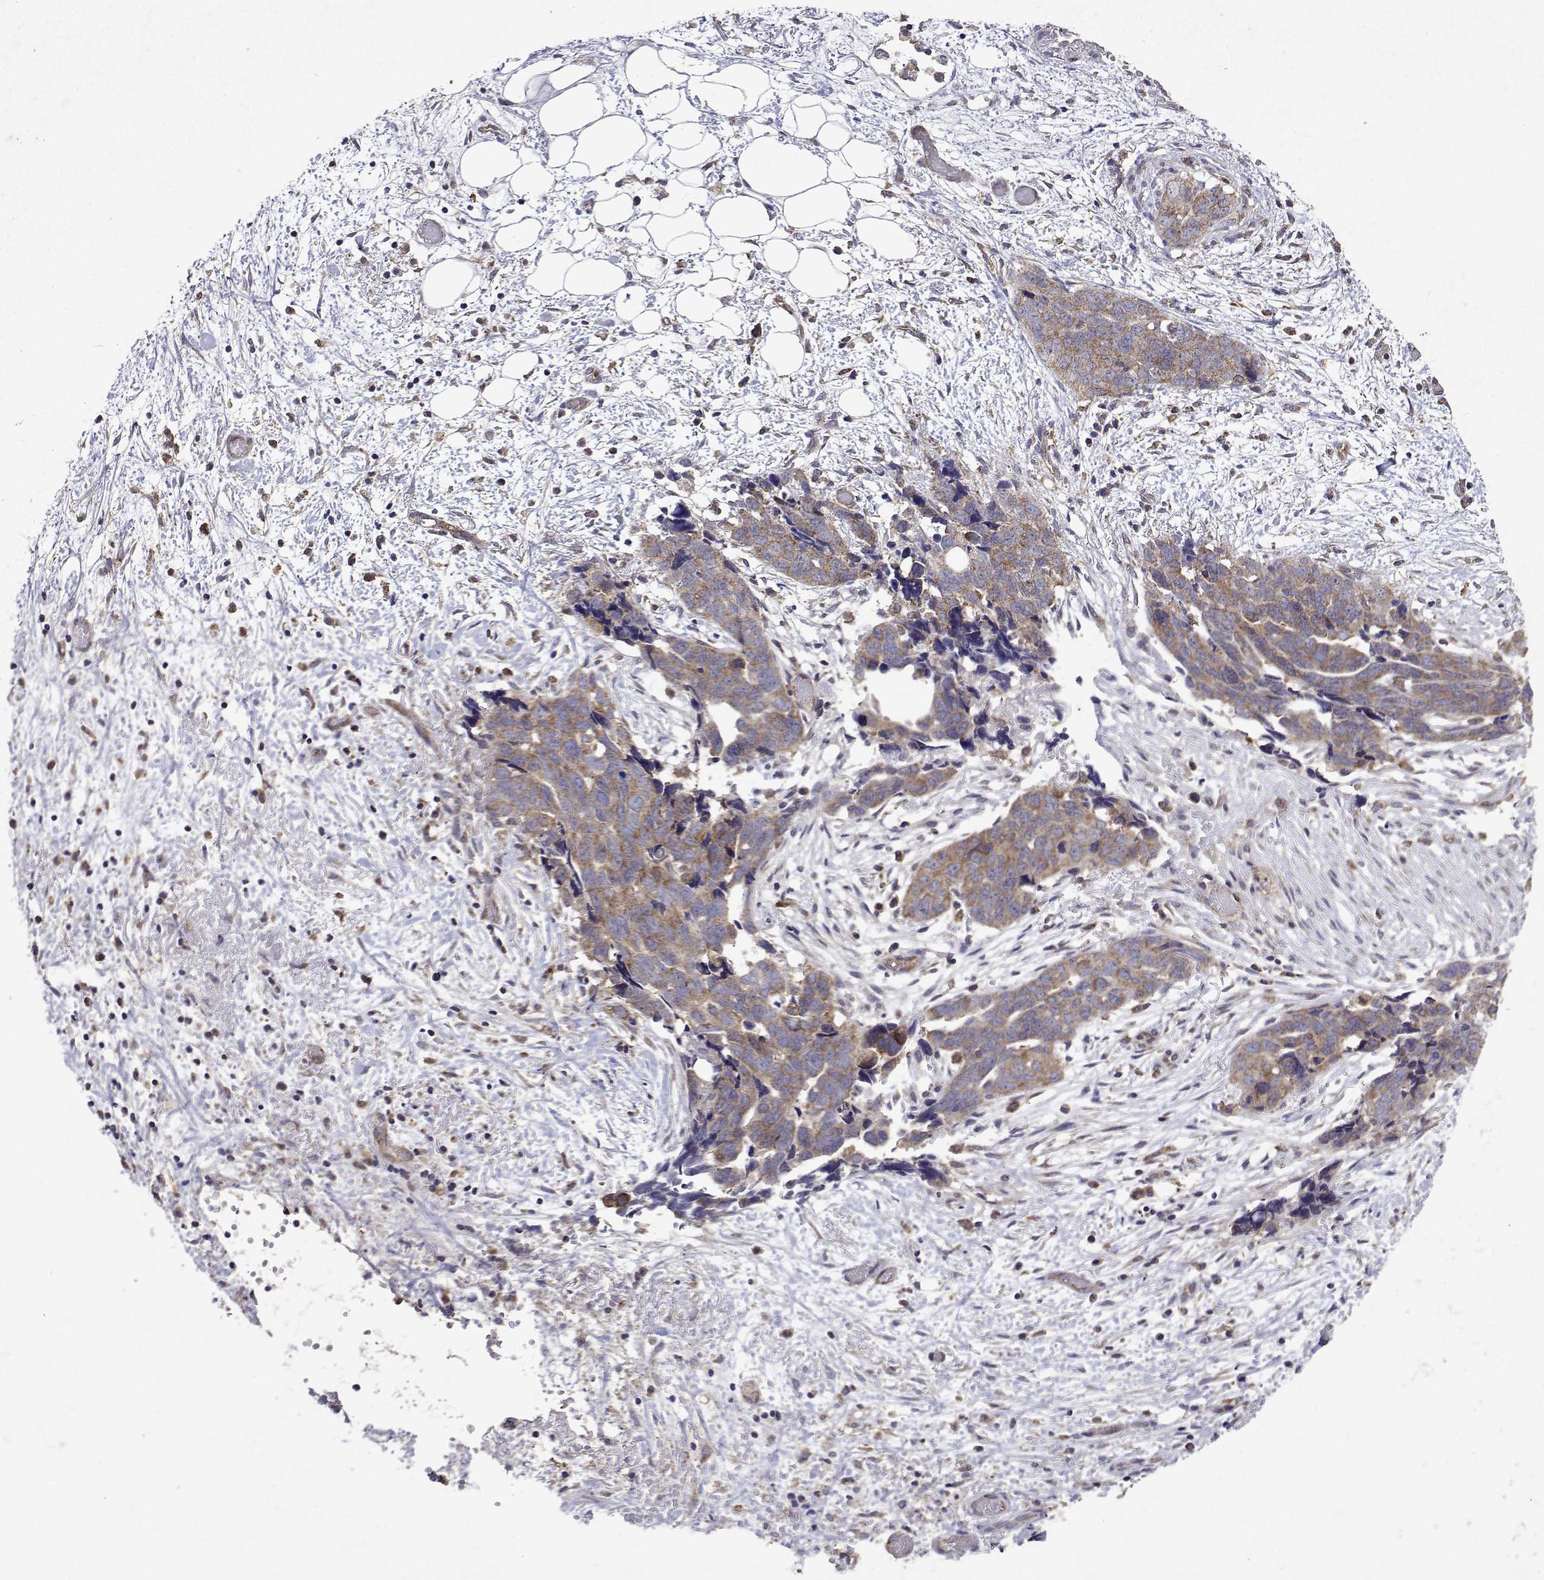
{"staining": {"intensity": "weak", "quantity": ">75%", "location": "cytoplasmic/membranous"}, "tissue": "ovarian cancer", "cell_type": "Tumor cells", "image_type": "cancer", "snomed": [{"axis": "morphology", "description": "Cystadenocarcinoma, serous, NOS"}, {"axis": "topography", "description": "Ovary"}], "caption": "Ovarian cancer stained with IHC shows weak cytoplasmic/membranous positivity in approximately >75% of tumor cells. The staining is performed using DAB brown chromogen to label protein expression. The nuclei are counter-stained blue using hematoxylin.", "gene": "TARBP2", "patient": {"sex": "female", "age": 69}}